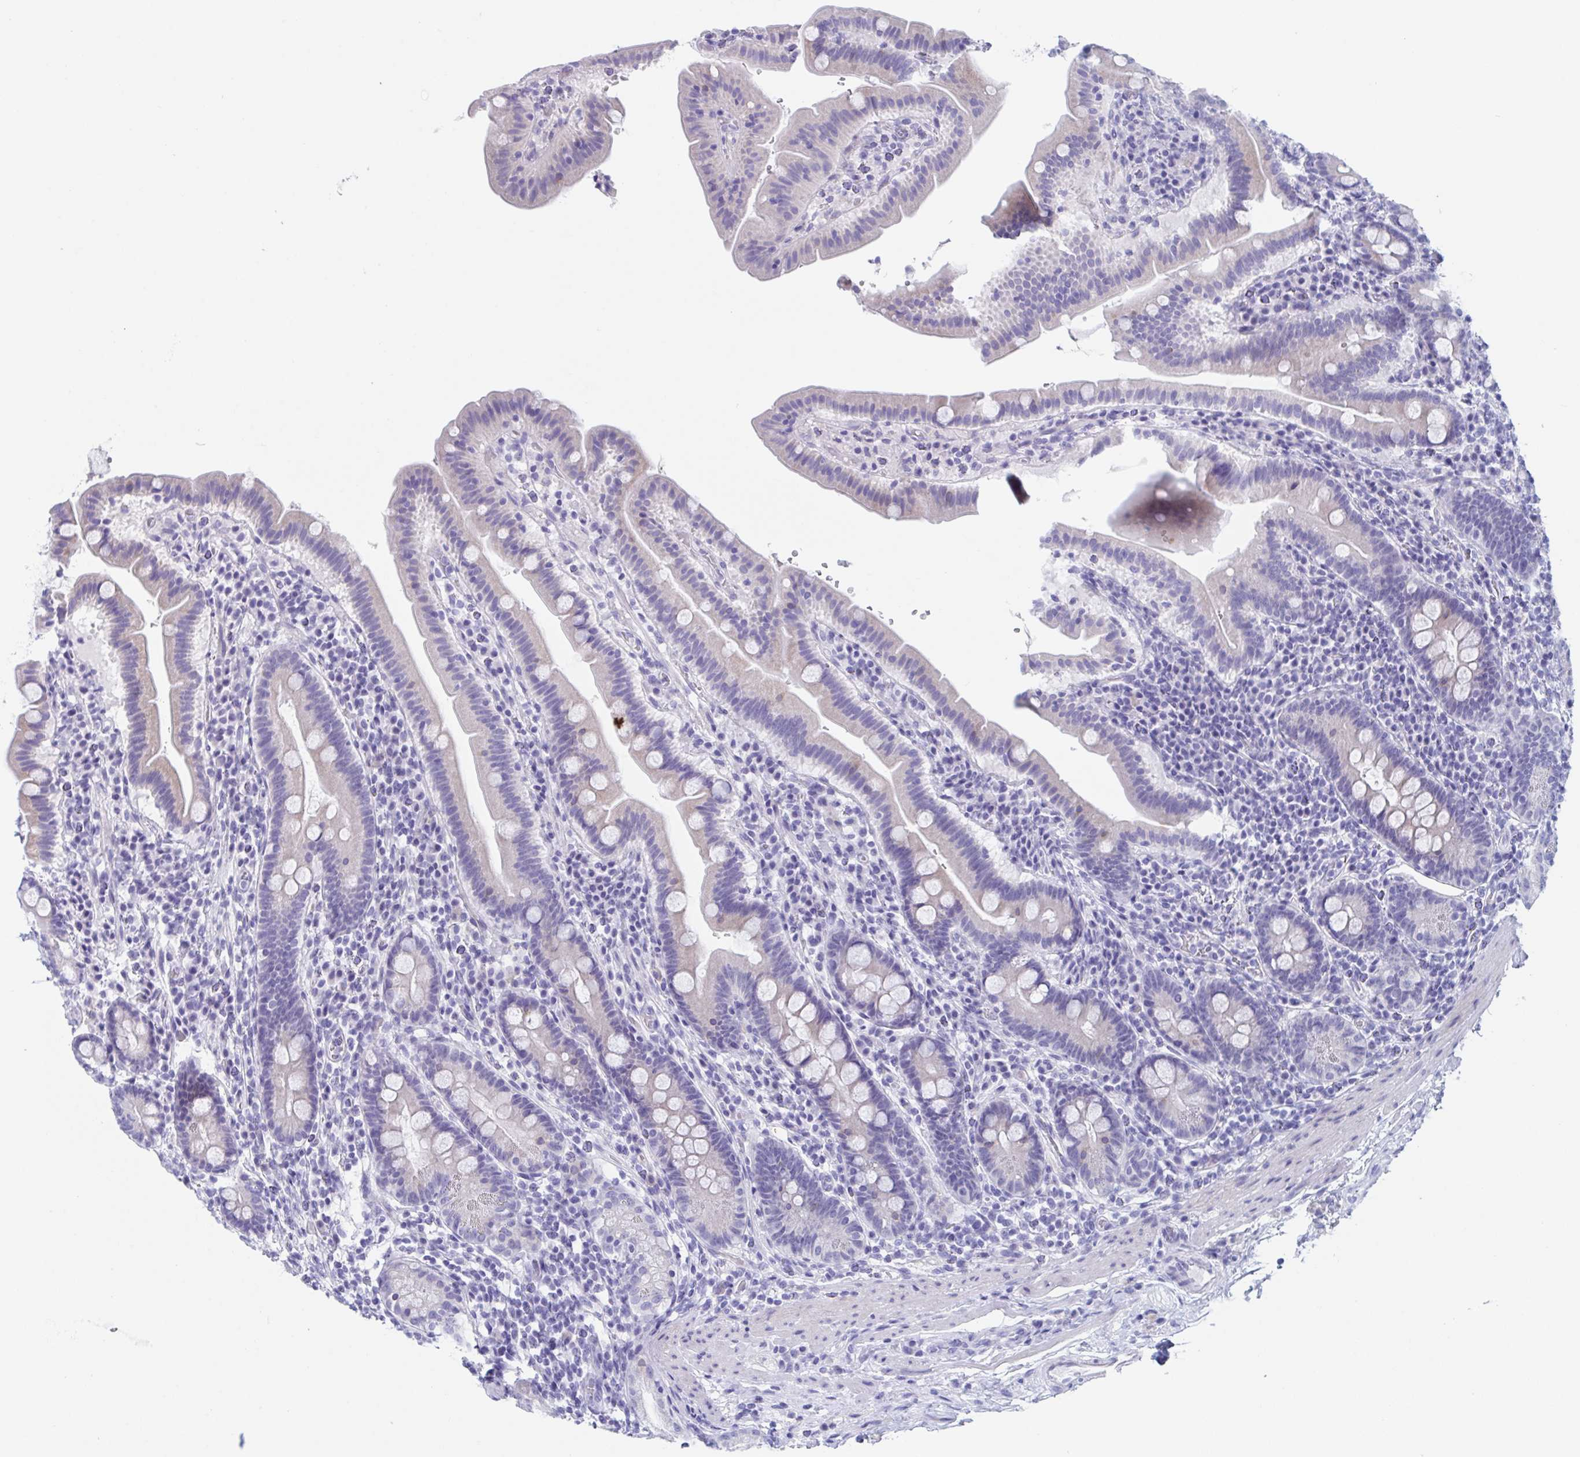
{"staining": {"intensity": "negative", "quantity": "none", "location": "none"}, "tissue": "small intestine", "cell_type": "Glandular cells", "image_type": "normal", "snomed": [{"axis": "morphology", "description": "Normal tissue, NOS"}, {"axis": "topography", "description": "Small intestine"}], "caption": "An immunohistochemistry image of benign small intestine is shown. There is no staining in glandular cells of small intestine. The staining was performed using DAB to visualize the protein expression in brown, while the nuclei were stained in blue with hematoxylin (Magnification: 20x).", "gene": "ZPBP", "patient": {"sex": "male", "age": 26}}